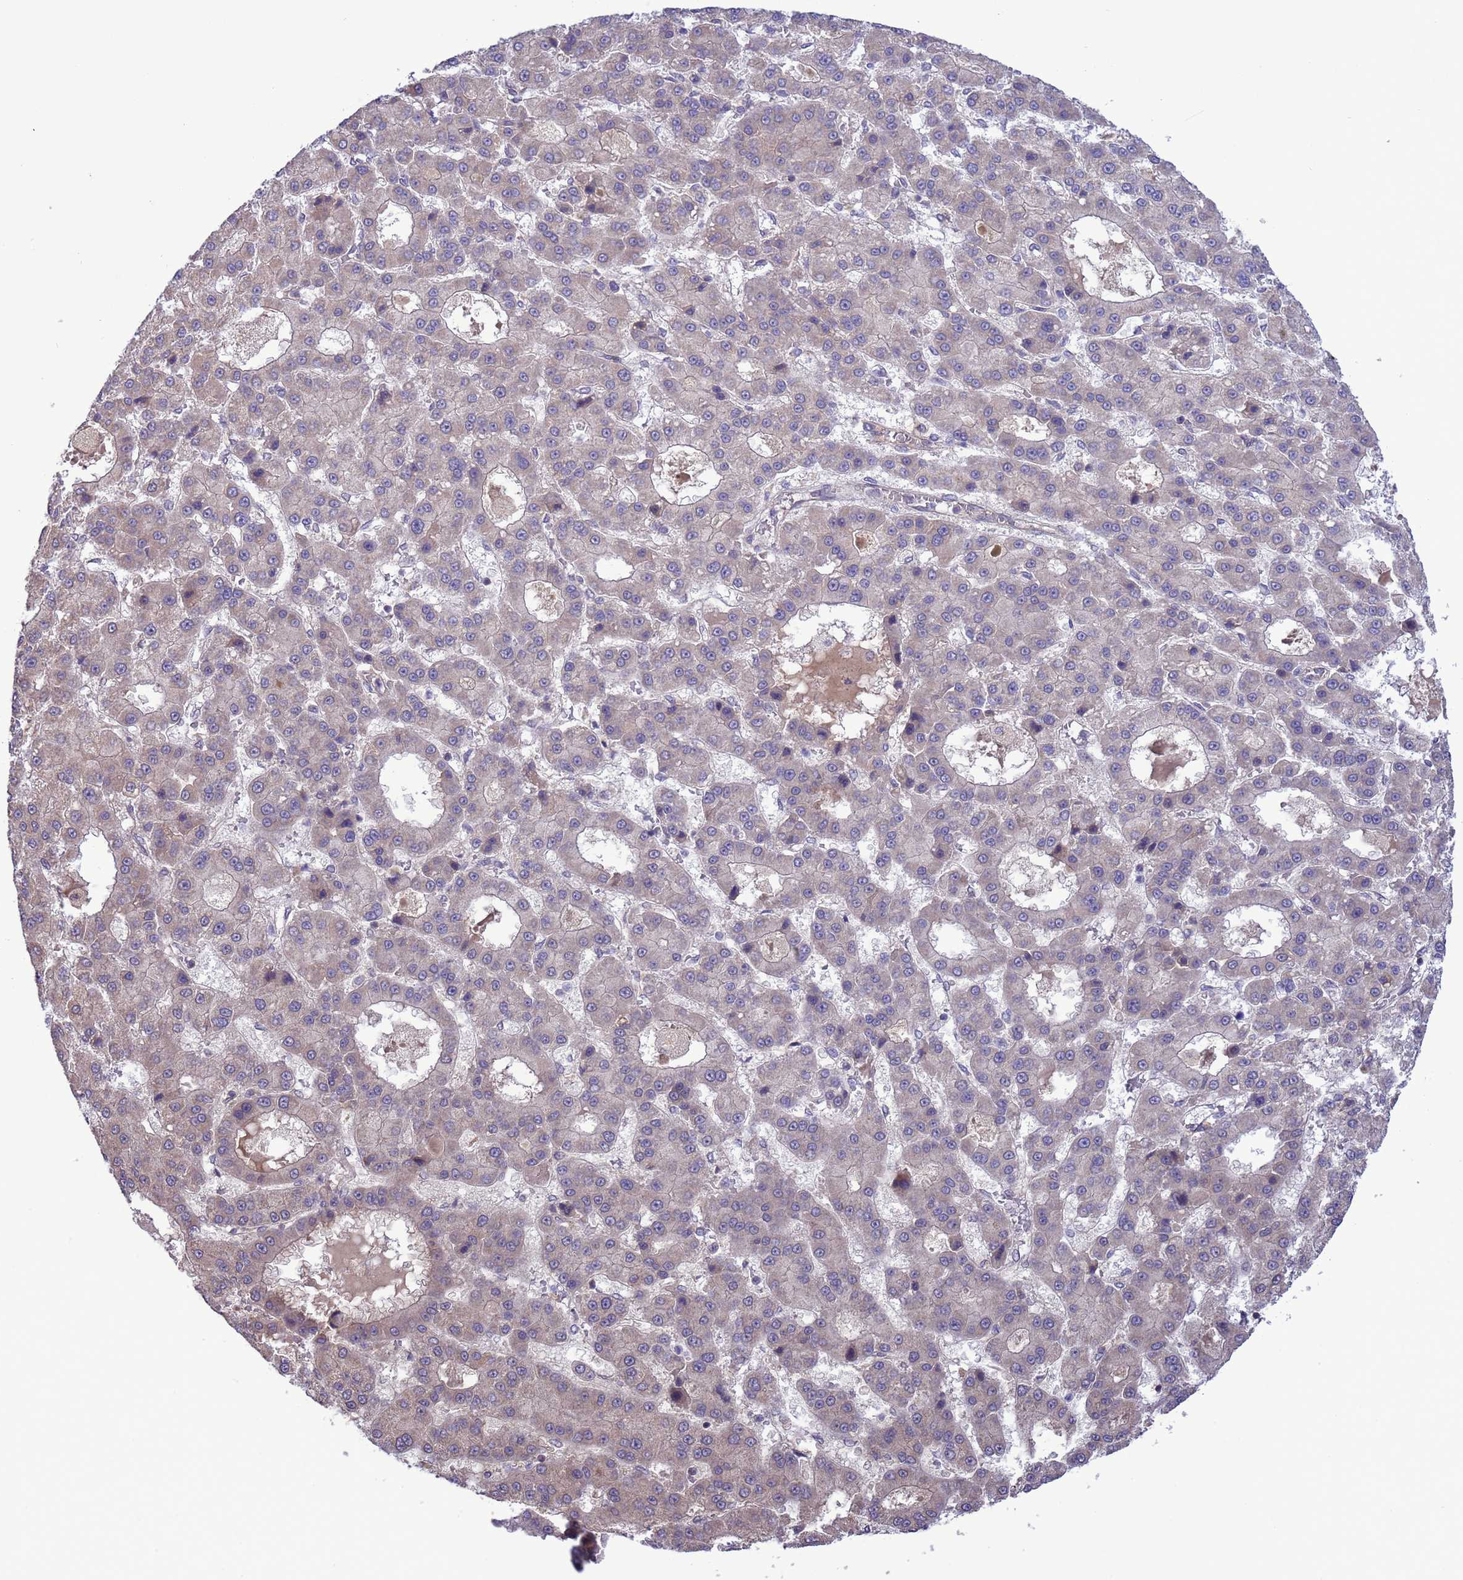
{"staining": {"intensity": "negative", "quantity": "none", "location": "none"}, "tissue": "liver cancer", "cell_type": "Tumor cells", "image_type": "cancer", "snomed": [{"axis": "morphology", "description": "Carcinoma, Hepatocellular, NOS"}, {"axis": "topography", "description": "Liver"}], "caption": "There is no significant staining in tumor cells of liver cancer (hepatocellular carcinoma).", "gene": "GJA10", "patient": {"sex": "male", "age": 70}}